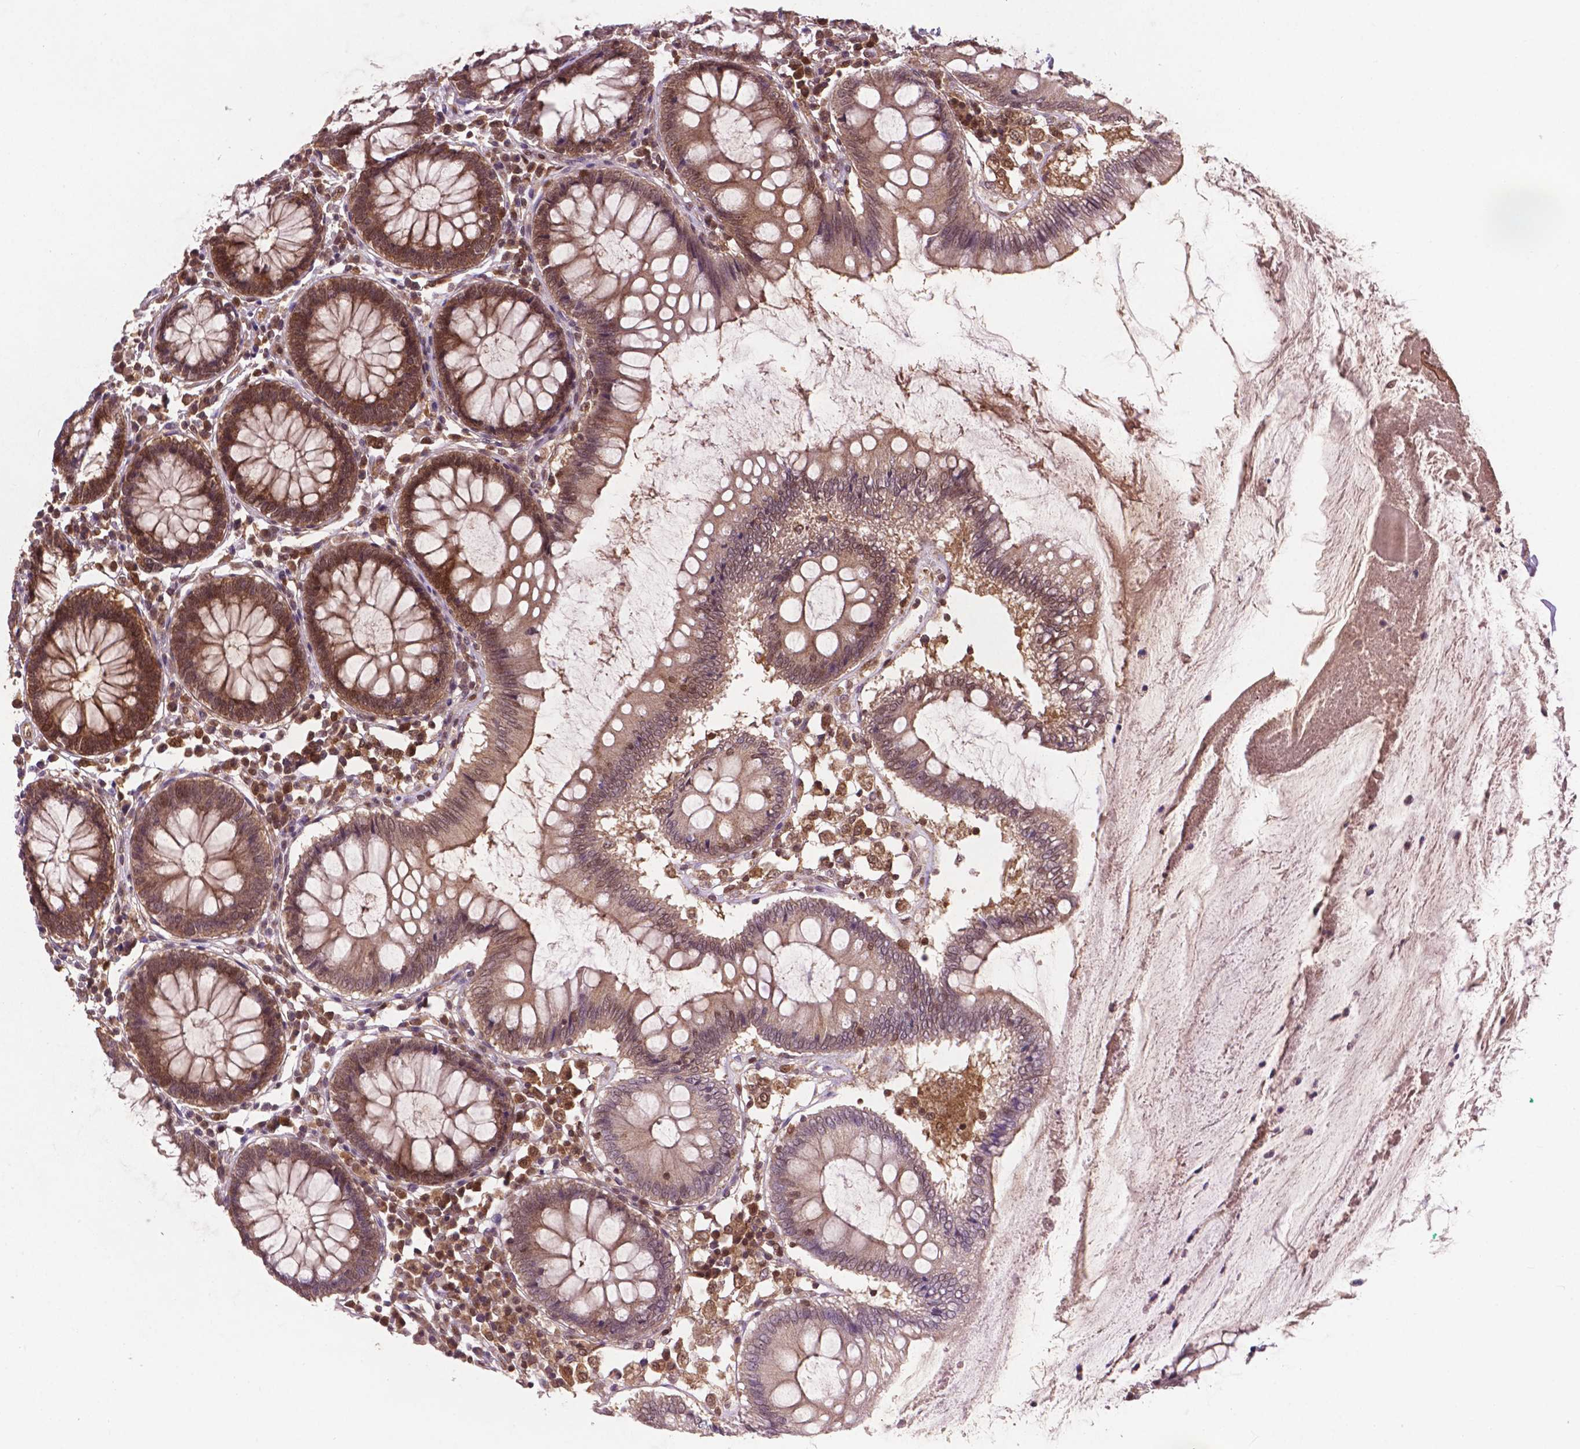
{"staining": {"intensity": "weak", "quantity": ">75%", "location": "cytoplasmic/membranous"}, "tissue": "colon", "cell_type": "Endothelial cells", "image_type": "normal", "snomed": [{"axis": "morphology", "description": "Normal tissue, NOS"}, {"axis": "morphology", "description": "Adenocarcinoma, NOS"}, {"axis": "topography", "description": "Colon"}], "caption": "Human colon stained with a brown dye exhibits weak cytoplasmic/membranous positive staining in approximately >75% of endothelial cells.", "gene": "UBE2L6", "patient": {"sex": "male", "age": 83}}